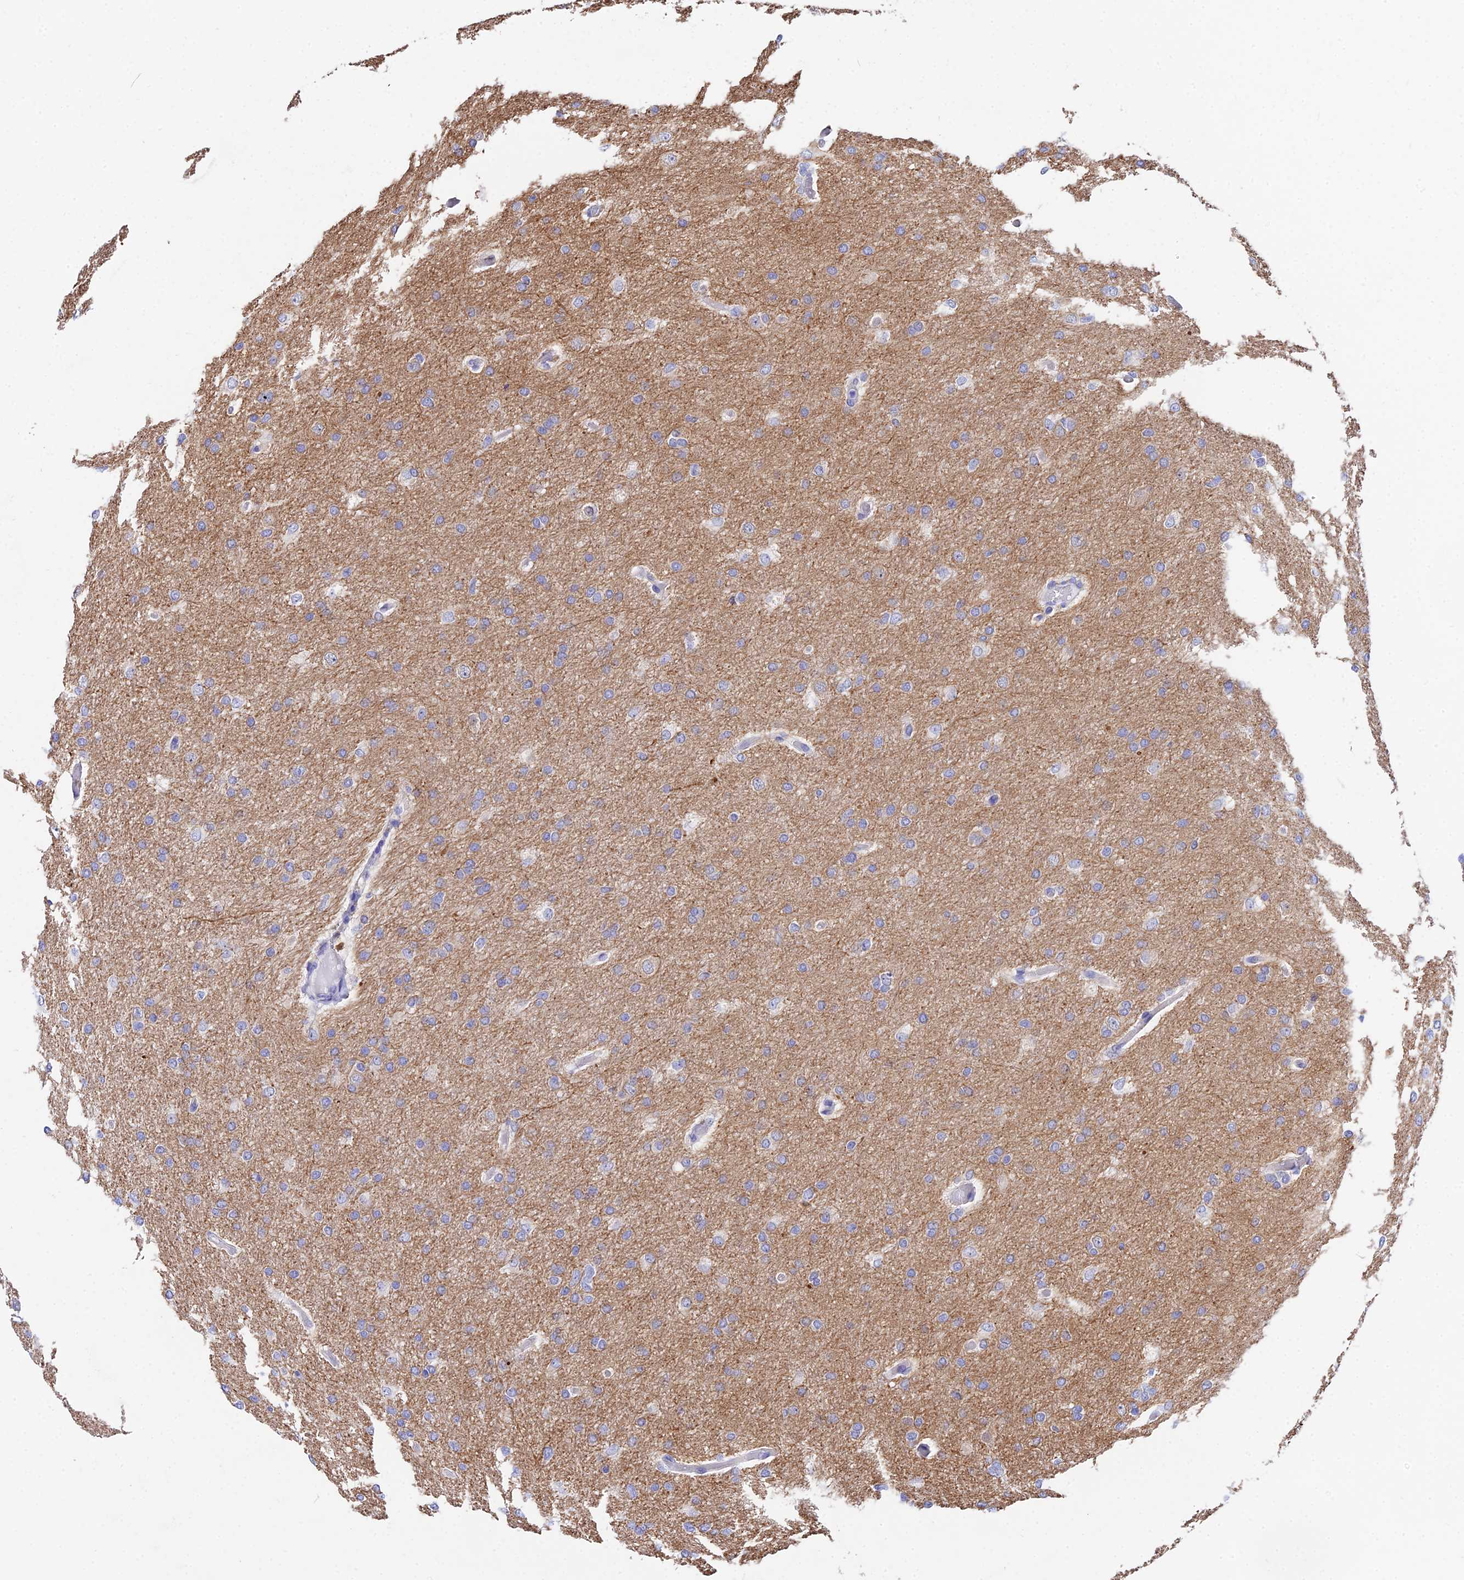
{"staining": {"intensity": "negative", "quantity": "none", "location": "none"}, "tissue": "glioma", "cell_type": "Tumor cells", "image_type": "cancer", "snomed": [{"axis": "morphology", "description": "Glioma, malignant, High grade"}, {"axis": "topography", "description": "Cerebral cortex"}], "caption": "Immunohistochemistry of human glioma shows no staining in tumor cells. Brightfield microscopy of IHC stained with DAB (brown) and hematoxylin (blue), captured at high magnification.", "gene": "CEP41", "patient": {"sex": "female", "age": 36}}